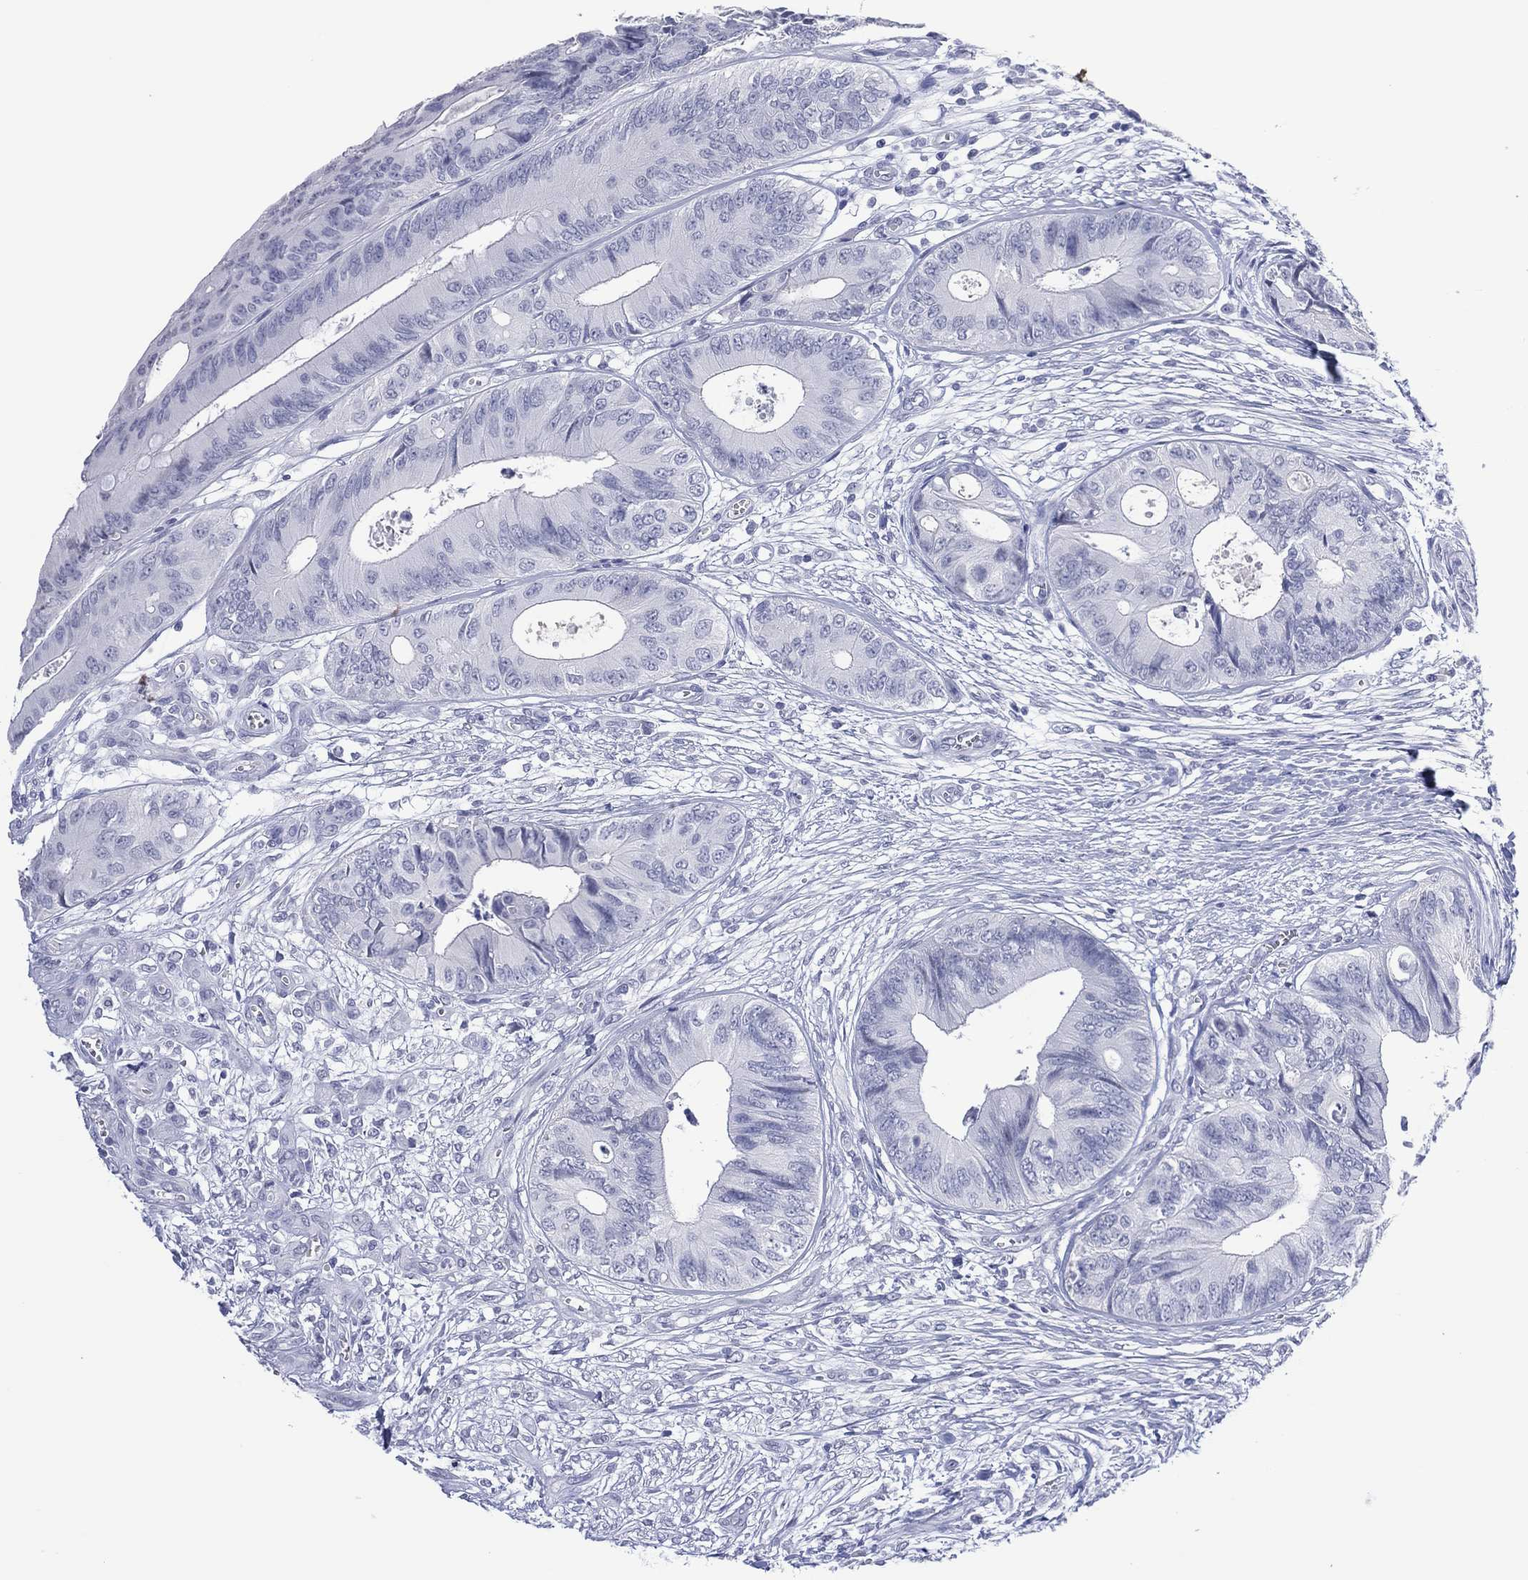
{"staining": {"intensity": "negative", "quantity": "none", "location": "none"}, "tissue": "colorectal cancer", "cell_type": "Tumor cells", "image_type": "cancer", "snomed": [{"axis": "morphology", "description": "Normal tissue, NOS"}, {"axis": "morphology", "description": "Adenocarcinoma, NOS"}, {"axis": "topography", "description": "Colon"}], "caption": "Immunohistochemistry histopathology image of neoplastic tissue: human colorectal cancer (adenocarcinoma) stained with DAB (3,3'-diaminobenzidine) reveals no significant protein positivity in tumor cells. Nuclei are stained in blue.", "gene": "UTF1", "patient": {"sex": "male", "age": 65}}